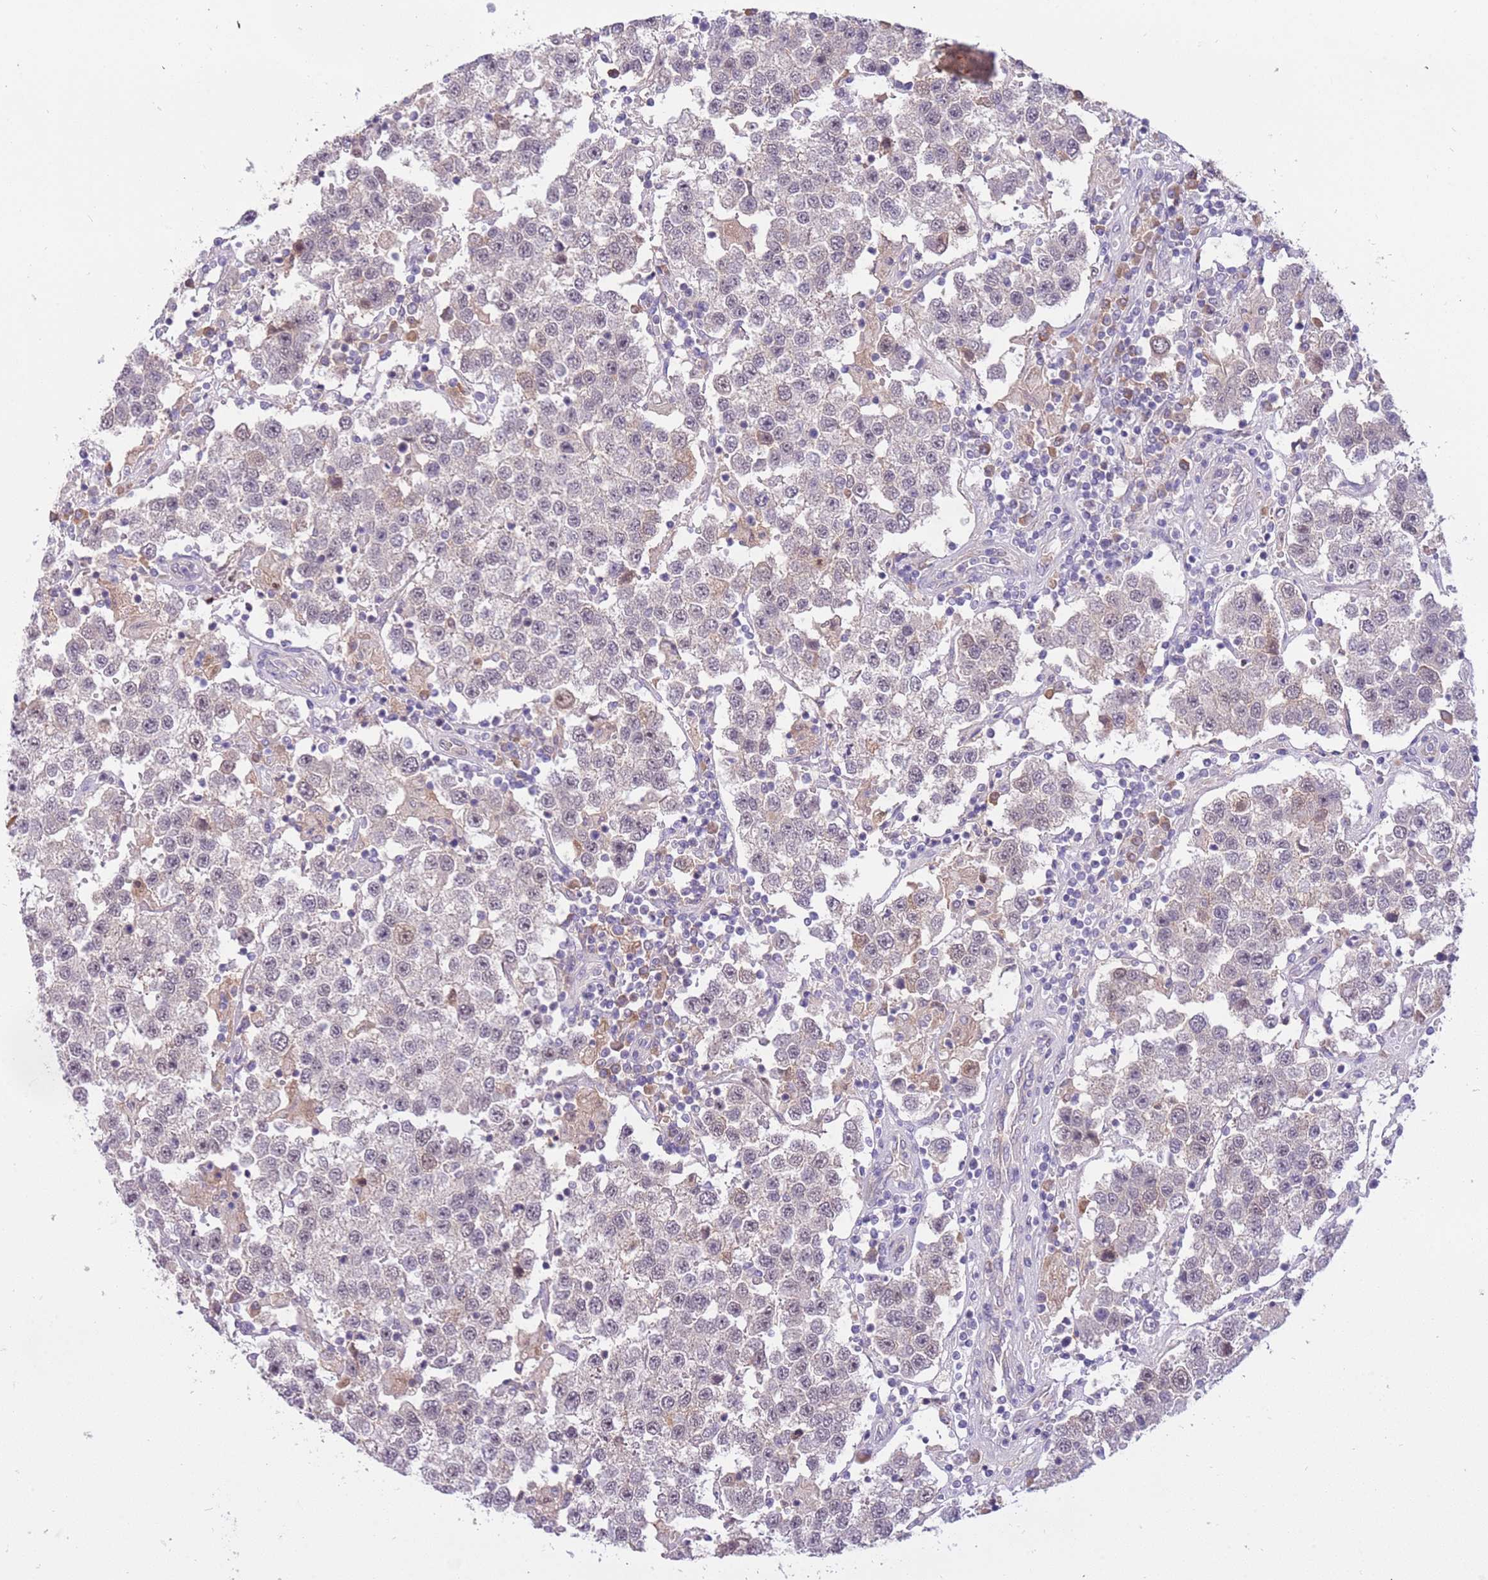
{"staining": {"intensity": "negative", "quantity": "none", "location": "none"}, "tissue": "testis cancer", "cell_type": "Tumor cells", "image_type": "cancer", "snomed": [{"axis": "morphology", "description": "Seminoma, NOS"}, {"axis": "topography", "description": "Testis"}], "caption": "Seminoma (testis) was stained to show a protein in brown. There is no significant staining in tumor cells. (DAB (3,3'-diaminobenzidine) immunohistochemistry with hematoxylin counter stain).", "gene": "MAGEF1", "patient": {"sex": "male", "age": 37}}